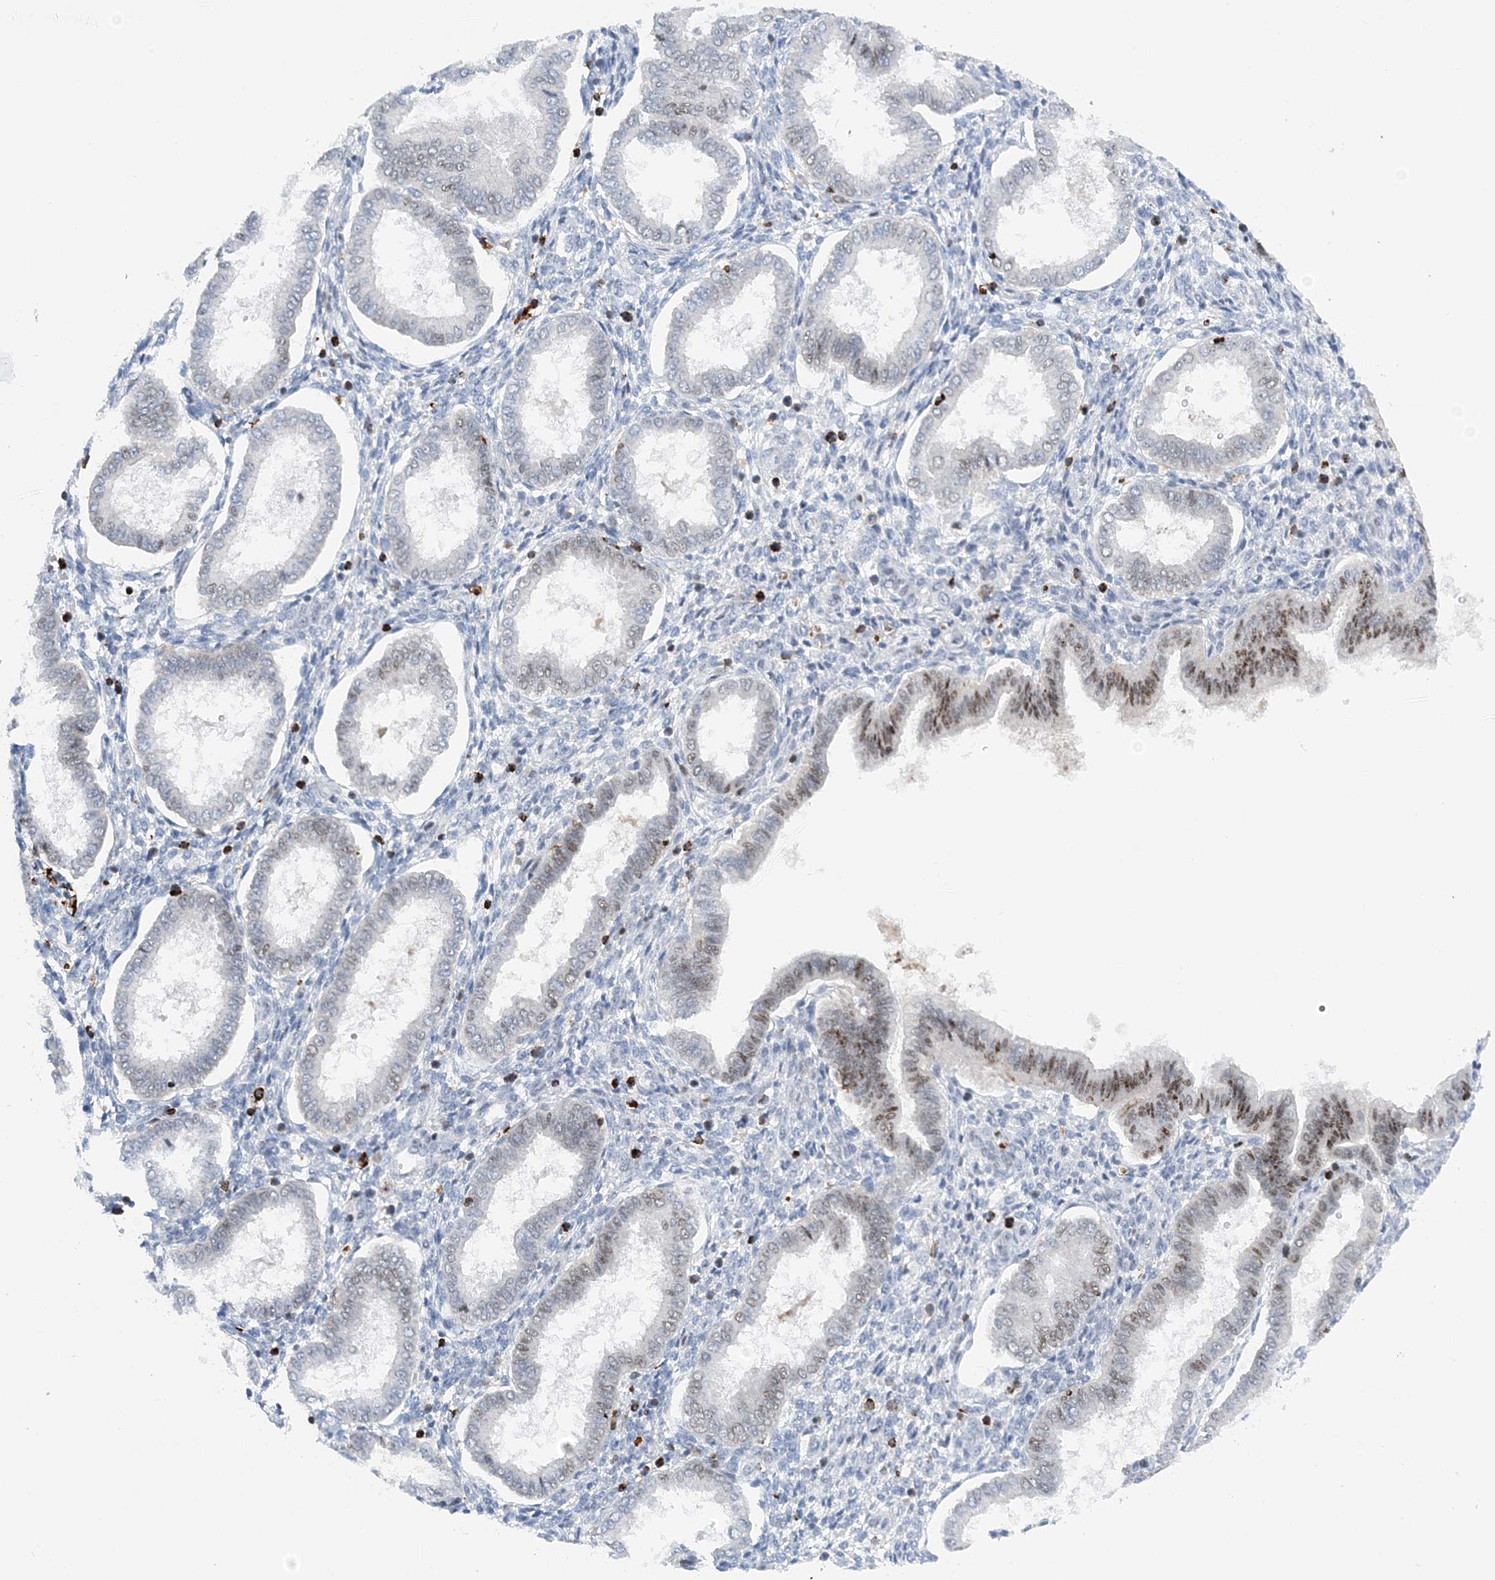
{"staining": {"intensity": "negative", "quantity": "none", "location": "none"}, "tissue": "endometrium", "cell_type": "Cells in endometrial stroma", "image_type": "normal", "snomed": [{"axis": "morphology", "description": "Normal tissue, NOS"}, {"axis": "topography", "description": "Endometrium"}], "caption": "Image shows no protein positivity in cells in endometrial stroma of benign endometrium.", "gene": "PRMT9", "patient": {"sex": "female", "age": 24}}